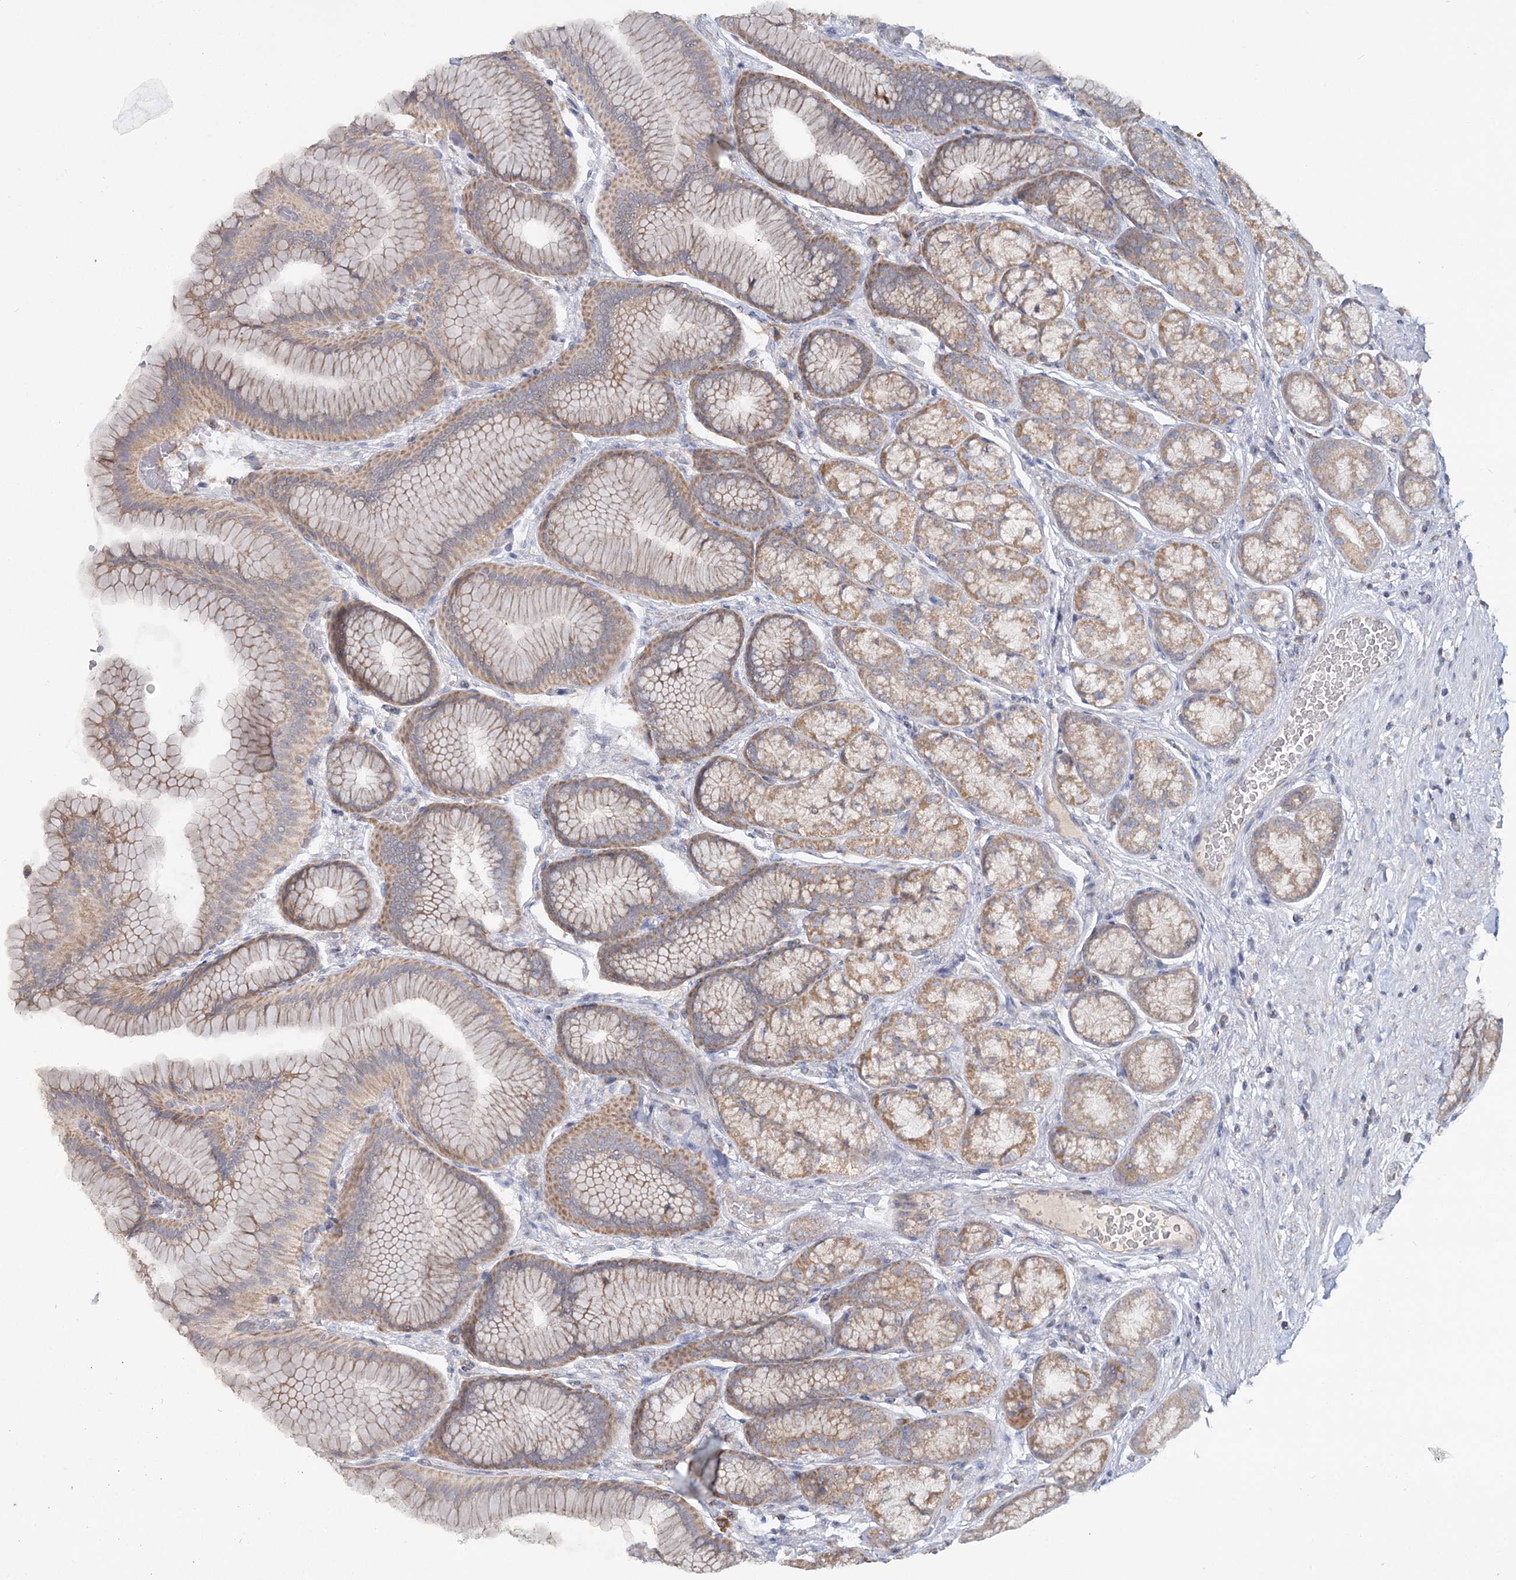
{"staining": {"intensity": "moderate", "quantity": ">75%", "location": "cytoplasmic/membranous"}, "tissue": "stomach", "cell_type": "Glandular cells", "image_type": "normal", "snomed": [{"axis": "morphology", "description": "Normal tissue, NOS"}, {"axis": "morphology", "description": "Adenocarcinoma, NOS"}, {"axis": "morphology", "description": "Adenocarcinoma, High grade"}, {"axis": "topography", "description": "Stomach, upper"}, {"axis": "topography", "description": "Stomach"}], "caption": "High-power microscopy captured an IHC micrograph of unremarkable stomach, revealing moderate cytoplasmic/membranous staining in about >75% of glandular cells.", "gene": "ACOX2", "patient": {"sex": "female", "age": 65}}